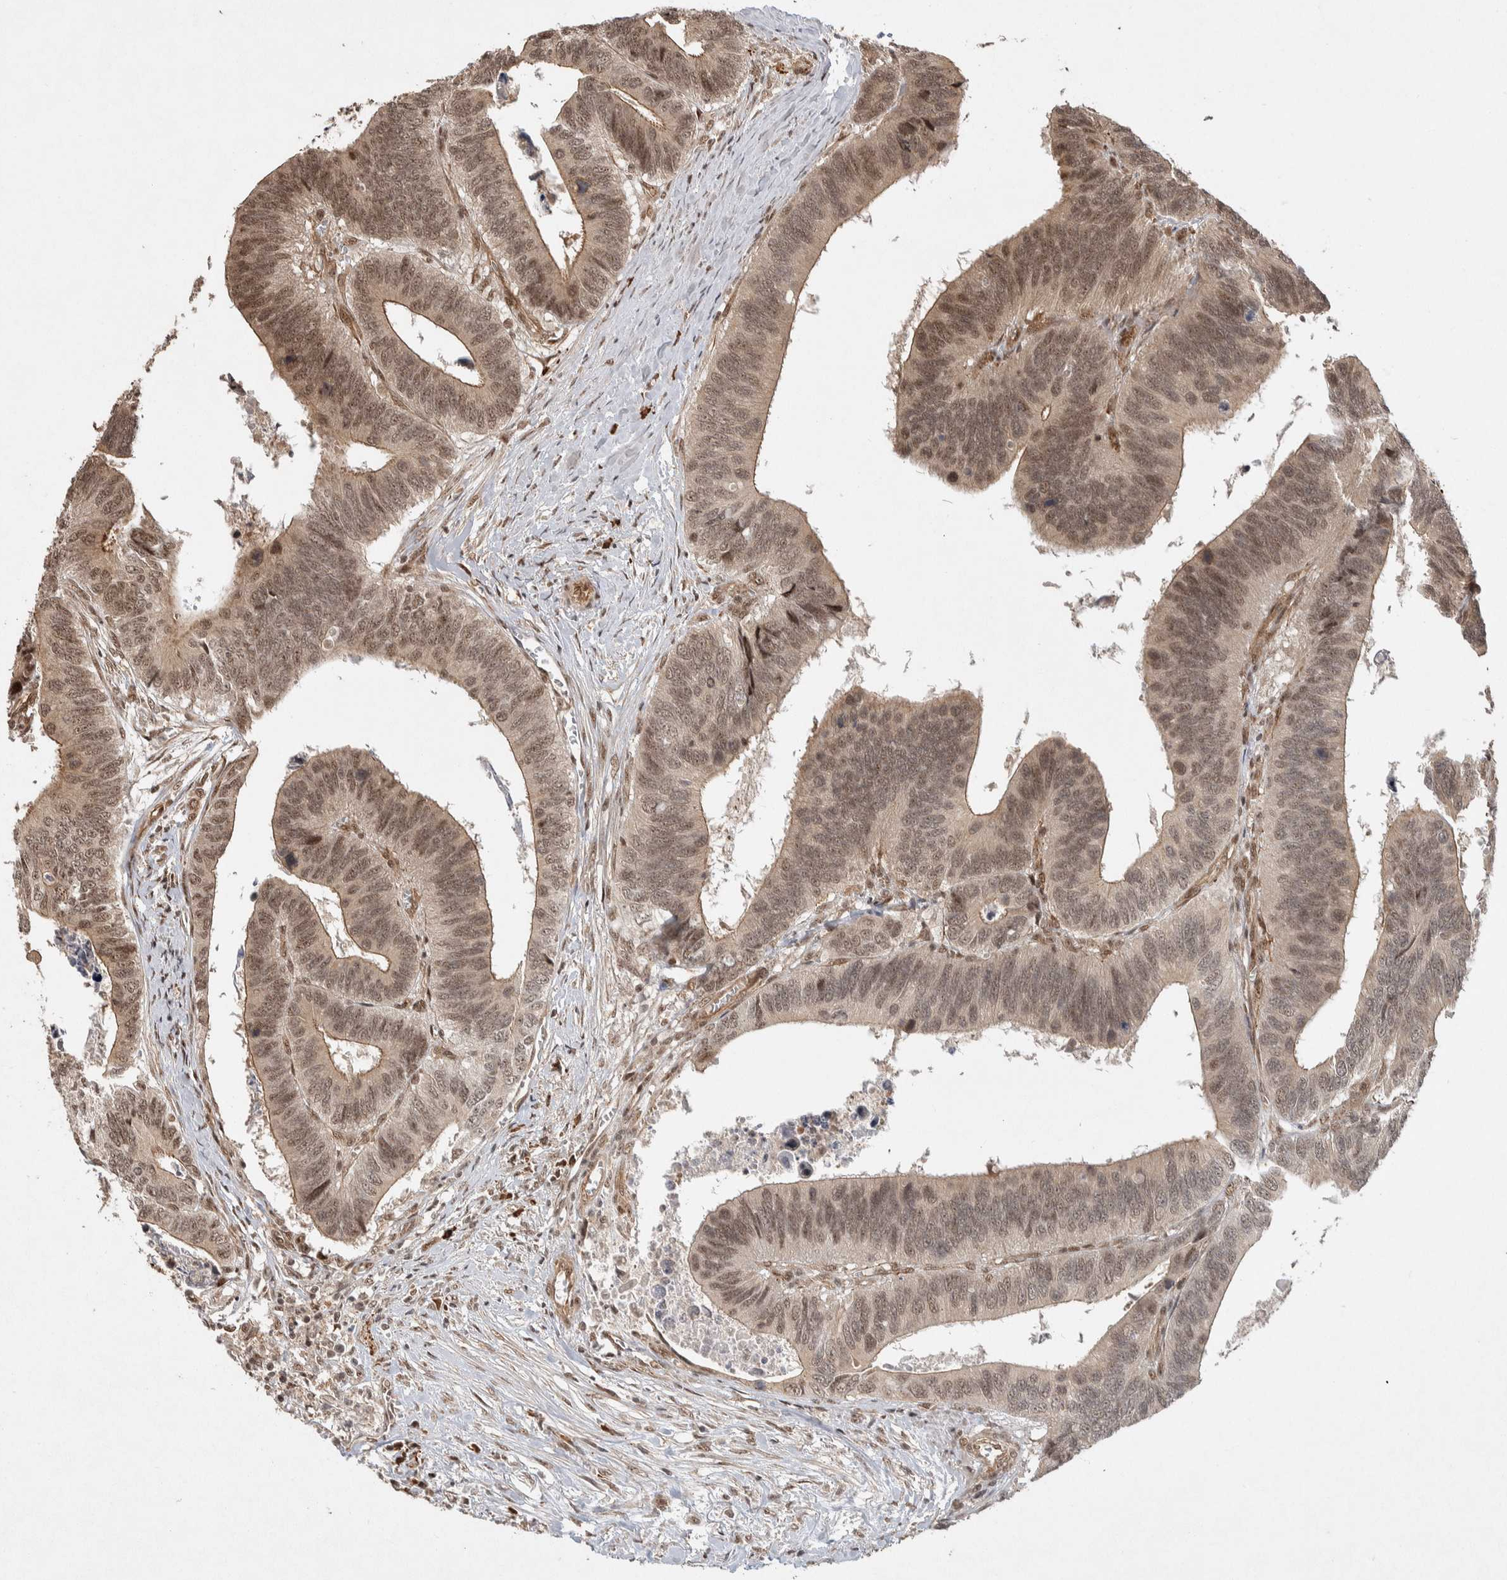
{"staining": {"intensity": "weak", "quantity": ">75%", "location": "nuclear"}, "tissue": "colorectal cancer", "cell_type": "Tumor cells", "image_type": "cancer", "snomed": [{"axis": "morphology", "description": "Adenocarcinoma, NOS"}, {"axis": "topography", "description": "Colon"}], "caption": "Colorectal cancer (adenocarcinoma) stained with DAB (3,3'-diaminobenzidine) immunohistochemistry (IHC) exhibits low levels of weak nuclear staining in approximately >75% of tumor cells.", "gene": "TOR1B", "patient": {"sex": "male", "age": 72}}